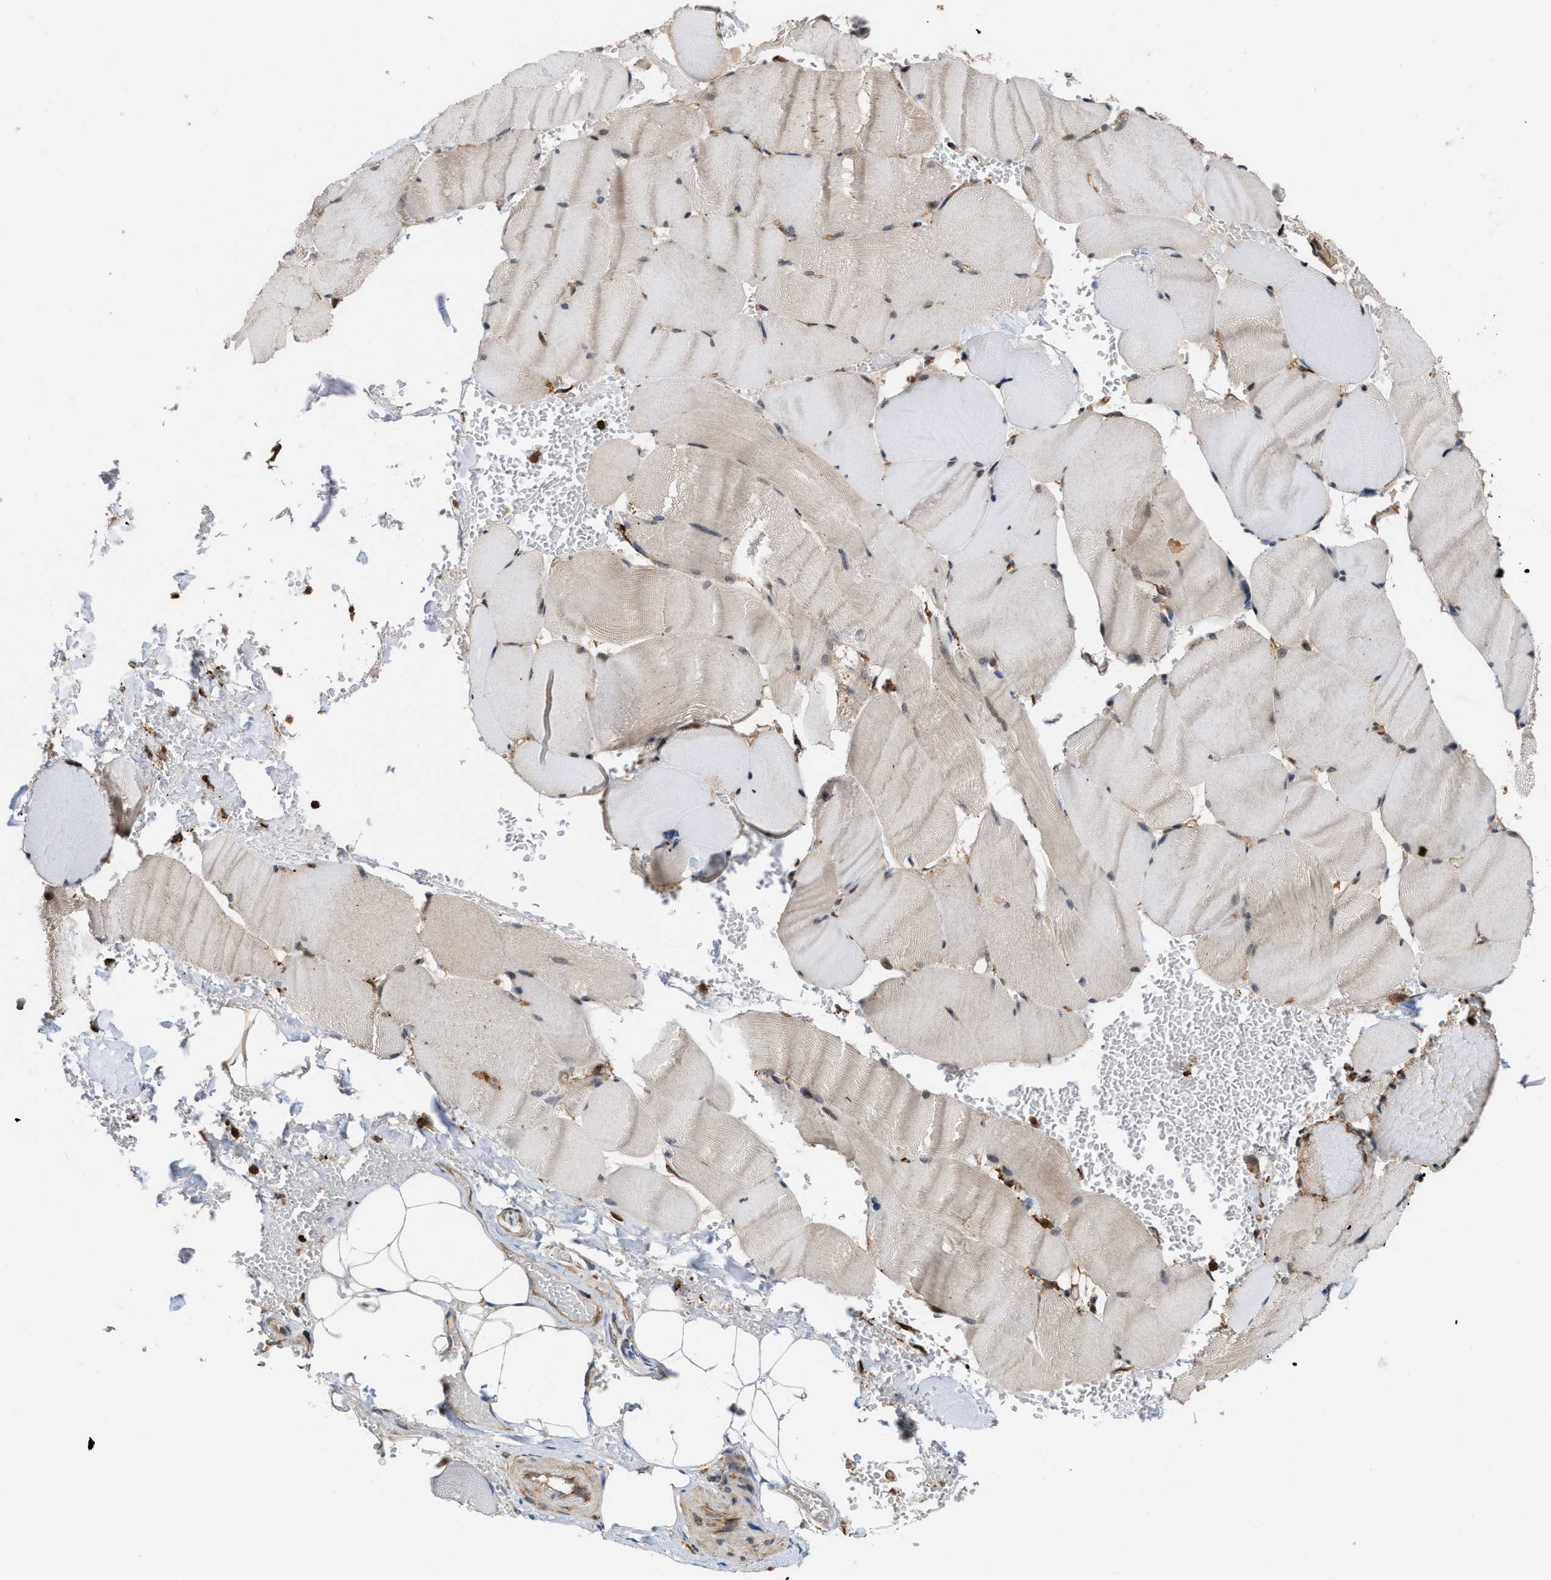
{"staining": {"intensity": "weak", "quantity": "<25%", "location": "cytoplasmic/membranous"}, "tissue": "skeletal muscle", "cell_type": "Myocytes", "image_type": "normal", "snomed": [{"axis": "morphology", "description": "Normal tissue, NOS"}, {"axis": "topography", "description": "Skin"}, {"axis": "topography", "description": "Skeletal muscle"}], "caption": "Skeletal muscle stained for a protein using immunohistochemistry (IHC) exhibits no positivity myocytes.", "gene": "IQCE", "patient": {"sex": "male", "age": 83}}